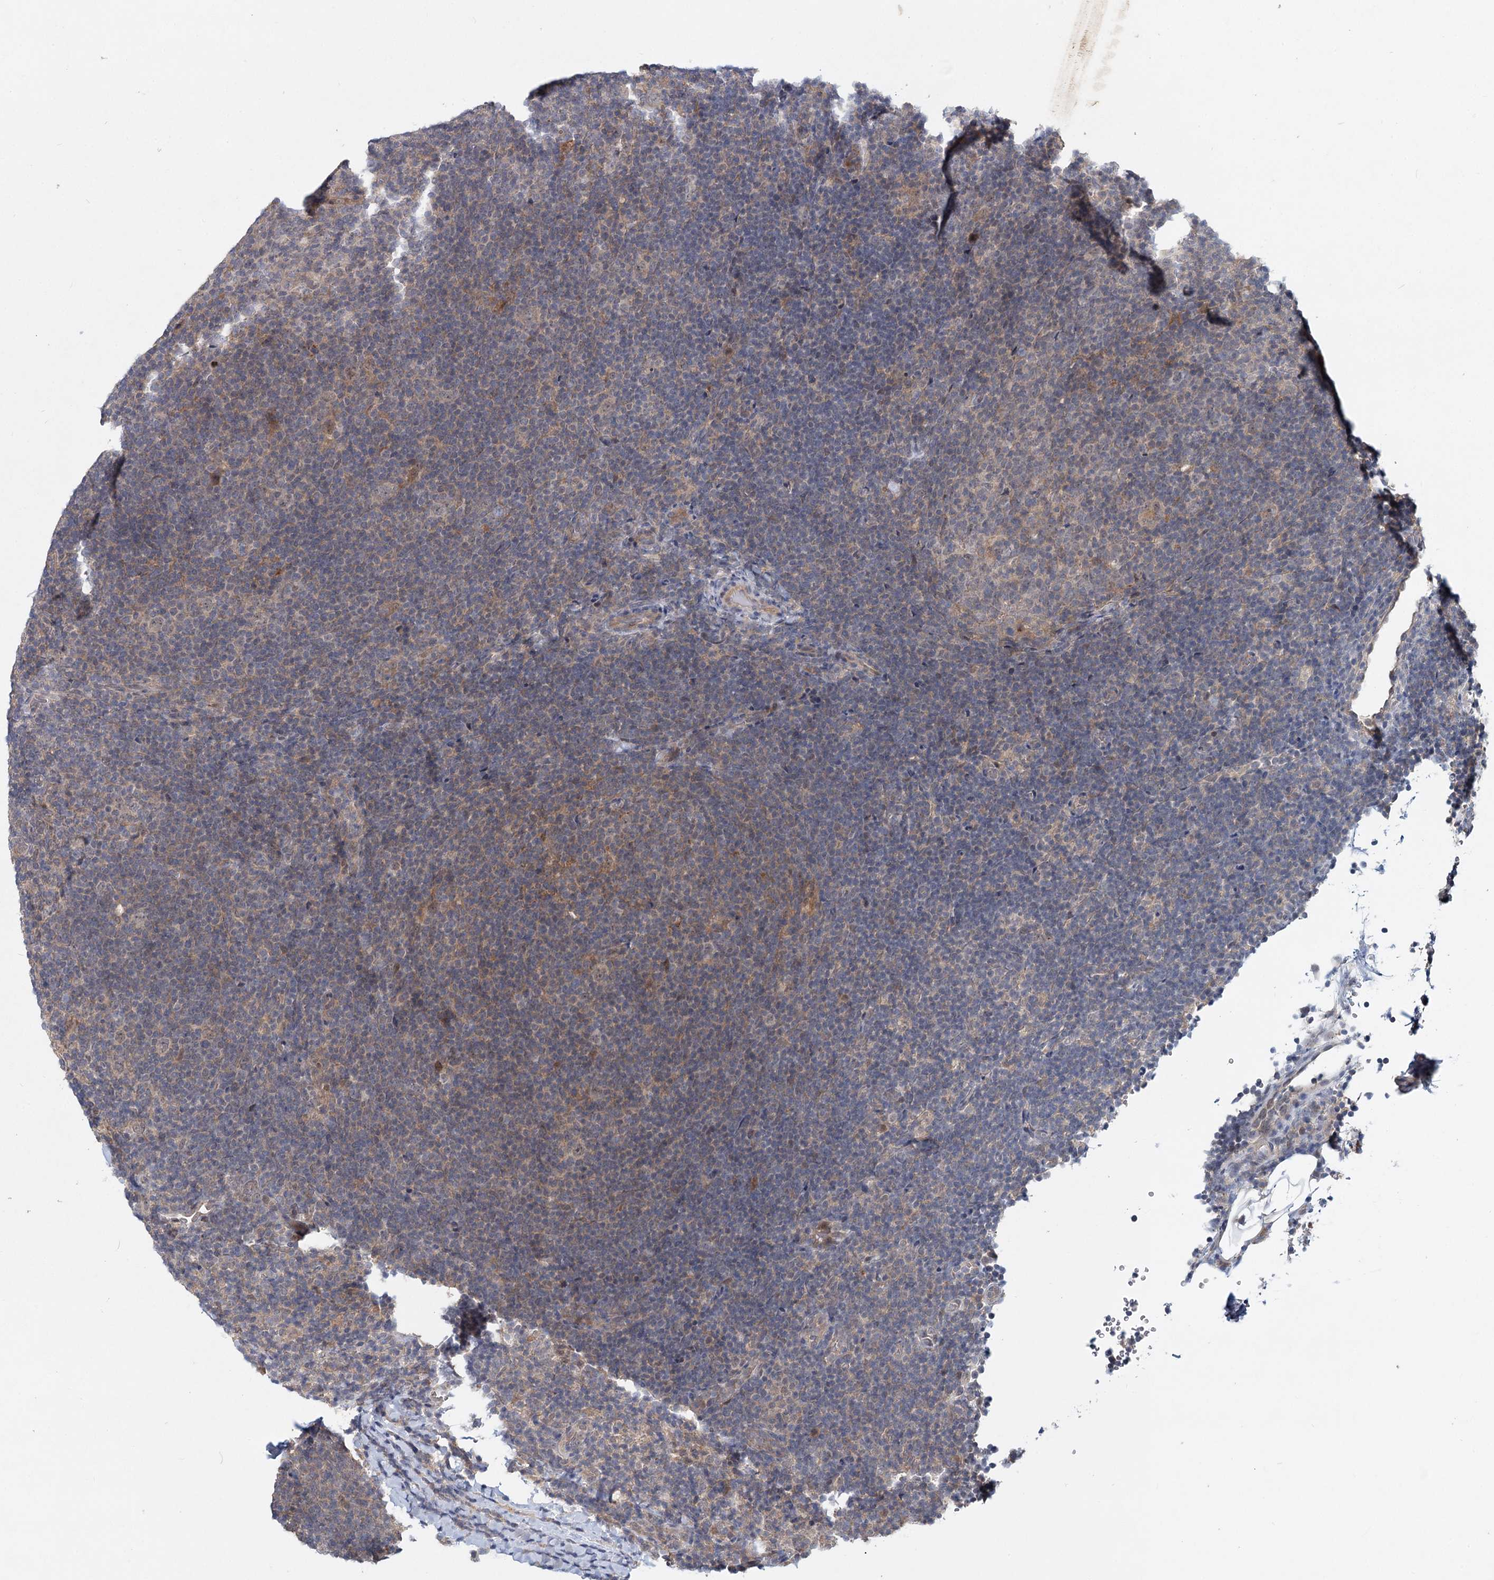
{"staining": {"intensity": "negative", "quantity": "none", "location": "none"}, "tissue": "lymphoma", "cell_type": "Tumor cells", "image_type": "cancer", "snomed": [{"axis": "morphology", "description": "Hodgkin's disease, NOS"}, {"axis": "topography", "description": "Lymph node"}], "caption": "Lymphoma was stained to show a protein in brown. There is no significant staining in tumor cells.", "gene": "AP3B1", "patient": {"sex": "female", "age": 57}}